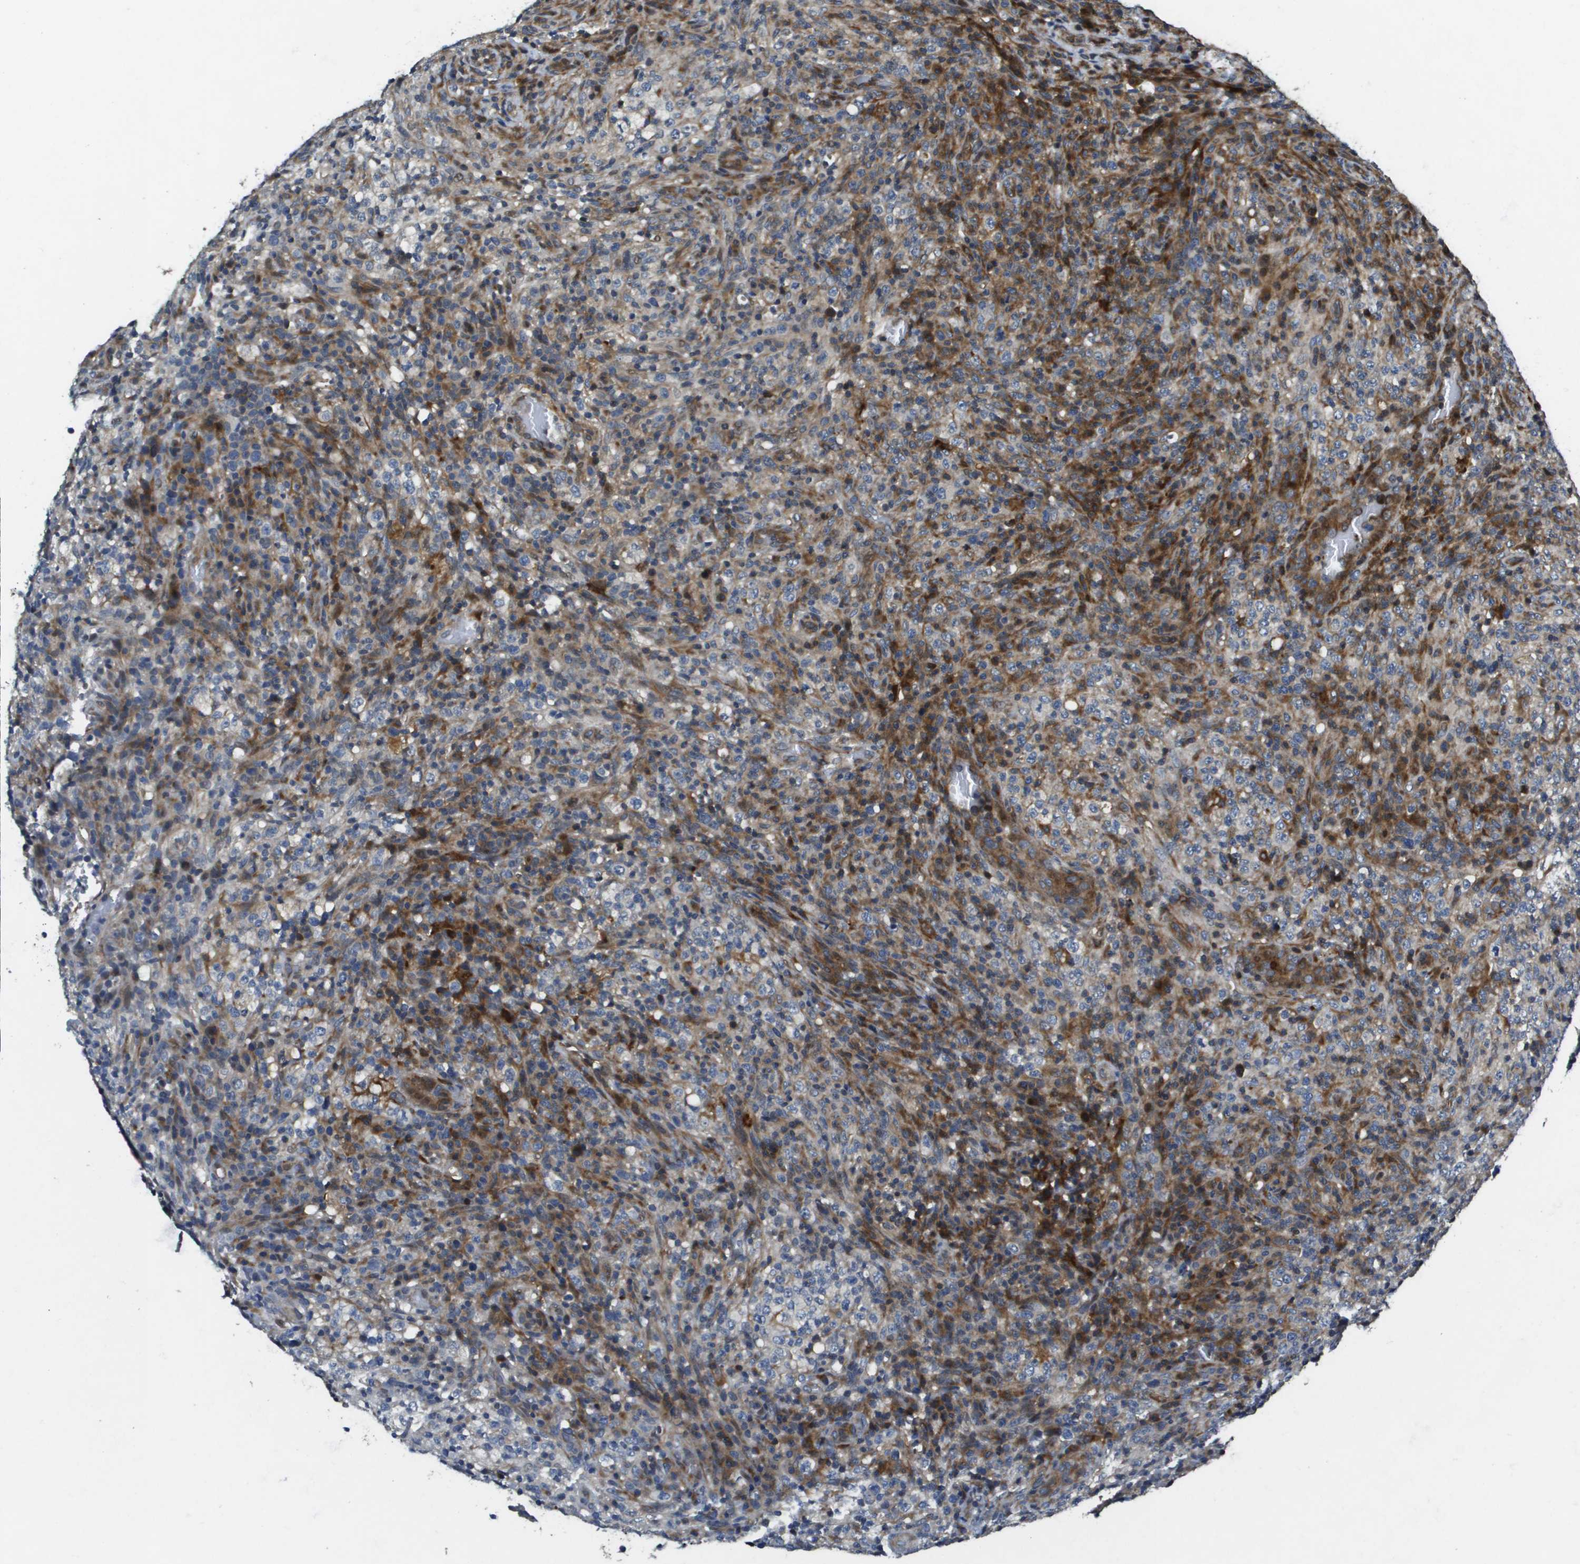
{"staining": {"intensity": "weak", "quantity": "<25%", "location": "cytoplasmic/membranous"}, "tissue": "lymphoma", "cell_type": "Tumor cells", "image_type": "cancer", "snomed": [{"axis": "morphology", "description": "Malignant lymphoma, non-Hodgkin's type, High grade"}, {"axis": "topography", "description": "Lymph node"}], "caption": "This image is of malignant lymphoma, non-Hodgkin's type (high-grade) stained with IHC to label a protein in brown with the nuclei are counter-stained blue. There is no staining in tumor cells.", "gene": "SCN4B", "patient": {"sex": "female", "age": 76}}